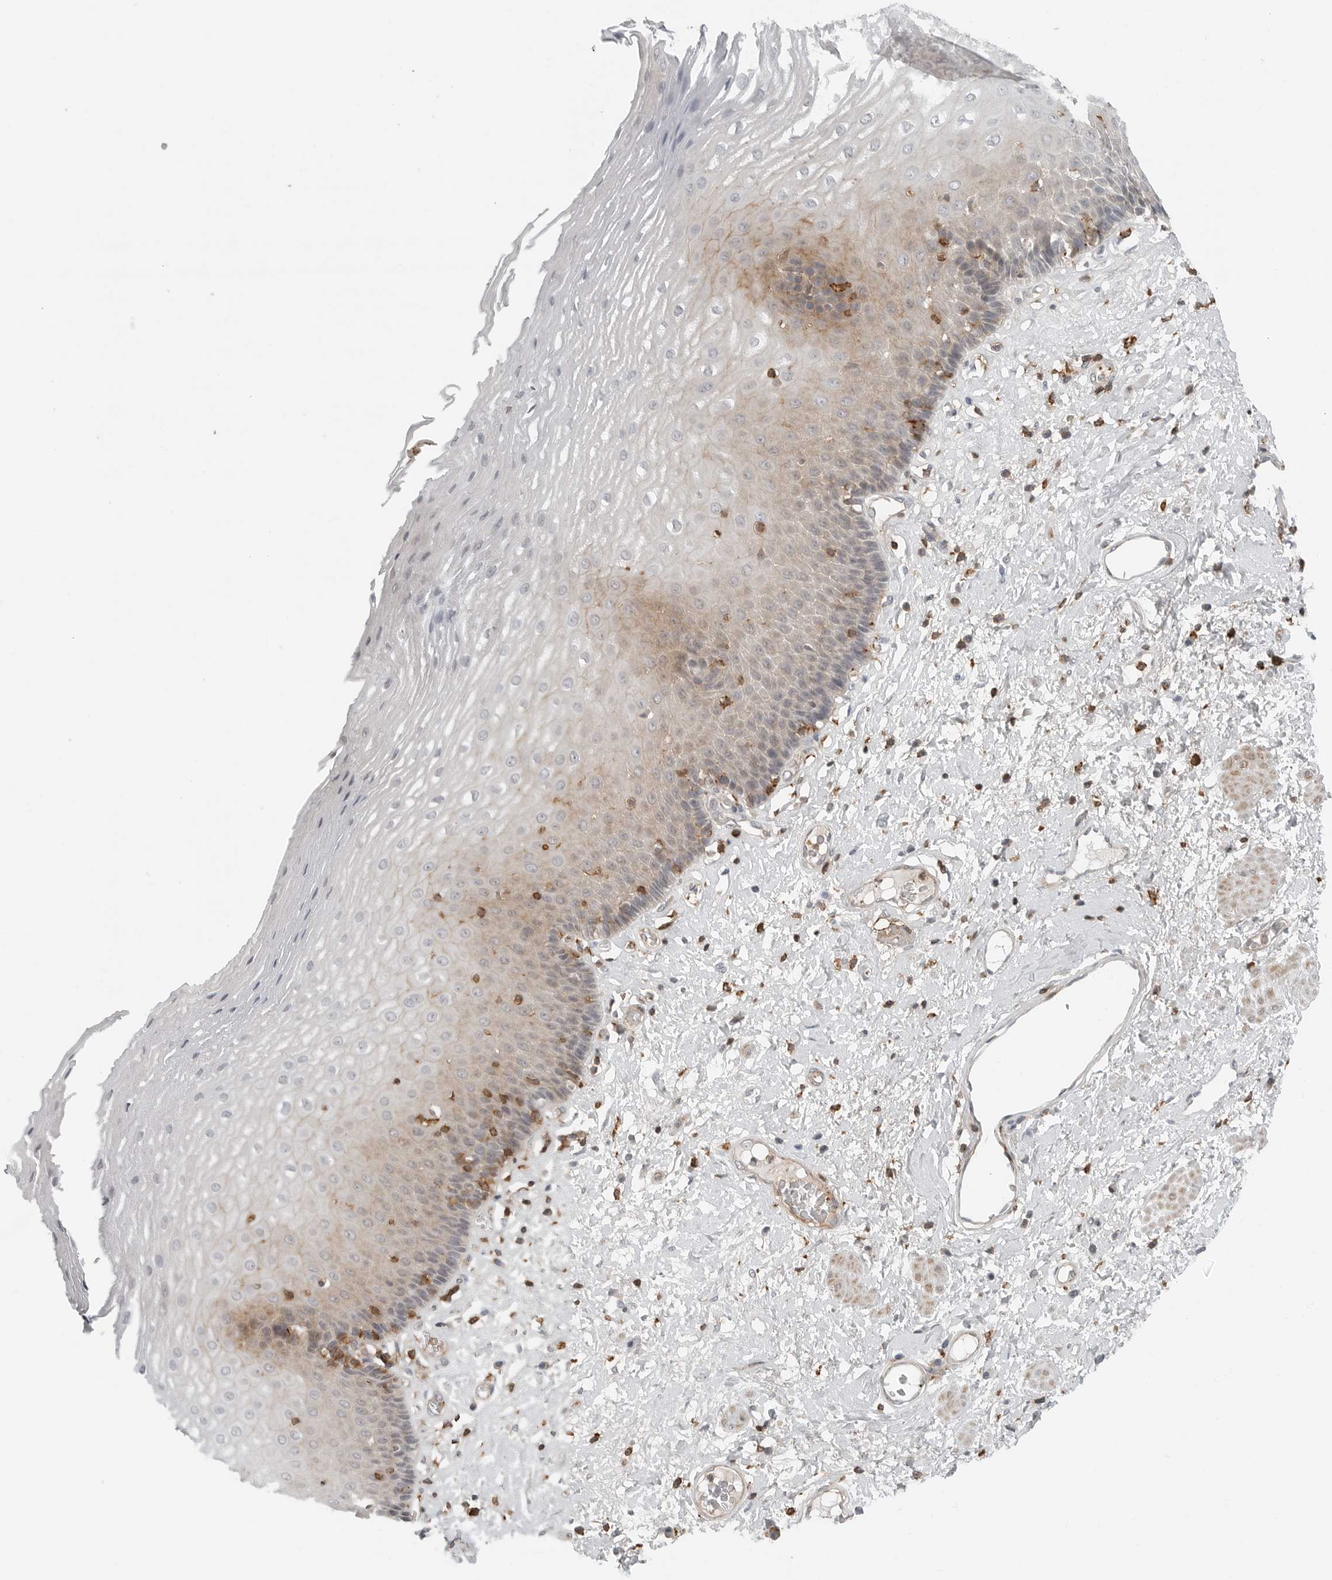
{"staining": {"intensity": "moderate", "quantity": "25%-75%", "location": "cytoplasmic/membranous"}, "tissue": "esophagus", "cell_type": "Squamous epithelial cells", "image_type": "normal", "snomed": [{"axis": "morphology", "description": "Normal tissue, NOS"}, {"axis": "morphology", "description": "Adenocarcinoma, NOS"}, {"axis": "topography", "description": "Esophagus"}], "caption": "Unremarkable esophagus was stained to show a protein in brown. There is medium levels of moderate cytoplasmic/membranous positivity in approximately 25%-75% of squamous epithelial cells. The staining was performed using DAB (3,3'-diaminobenzidine) to visualize the protein expression in brown, while the nuclei were stained in blue with hematoxylin (Magnification: 20x).", "gene": "LEFTY2", "patient": {"sex": "male", "age": 62}}